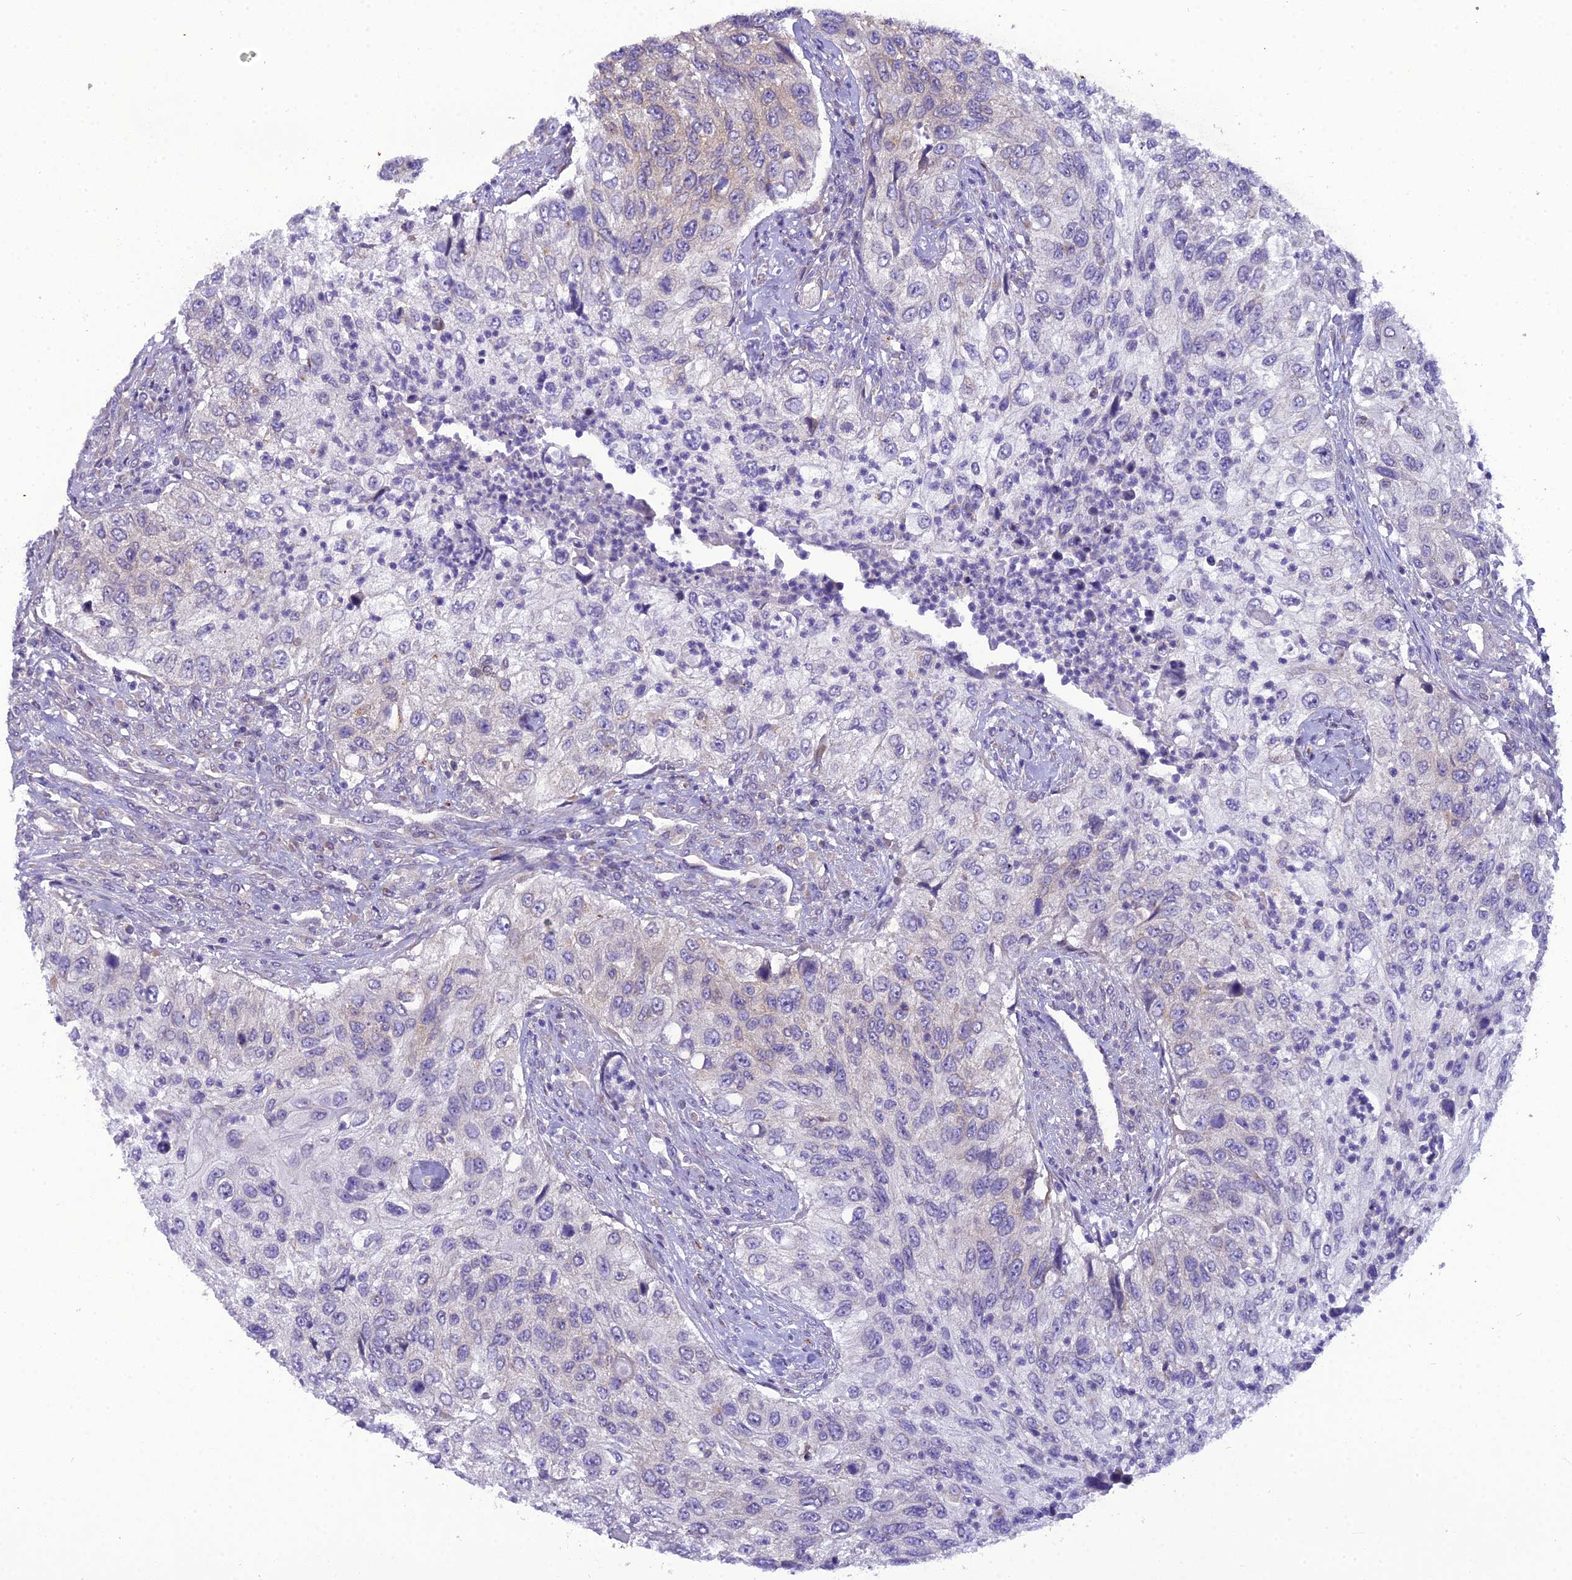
{"staining": {"intensity": "negative", "quantity": "none", "location": "none"}, "tissue": "urothelial cancer", "cell_type": "Tumor cells", "image_type": "cancer", "snomed": [{"axis": "morphology", "description": "Urothelial carcinoma, High grade"}, {"axis": "topography", "description": "Urinary bladder"}], "caption": "High magnification brightfield microscopy of high-grade urothelial carcinoma stained with DAB (brown) and counterstained with hematoxylin (blue): tumor cells show no significant staining. The staining is performed using DAB brown chromogen with nuclei counter-stained in using hematoxylin.", "gene": "GOLPH3", "patient": {"sex": "female", "age": 60}}